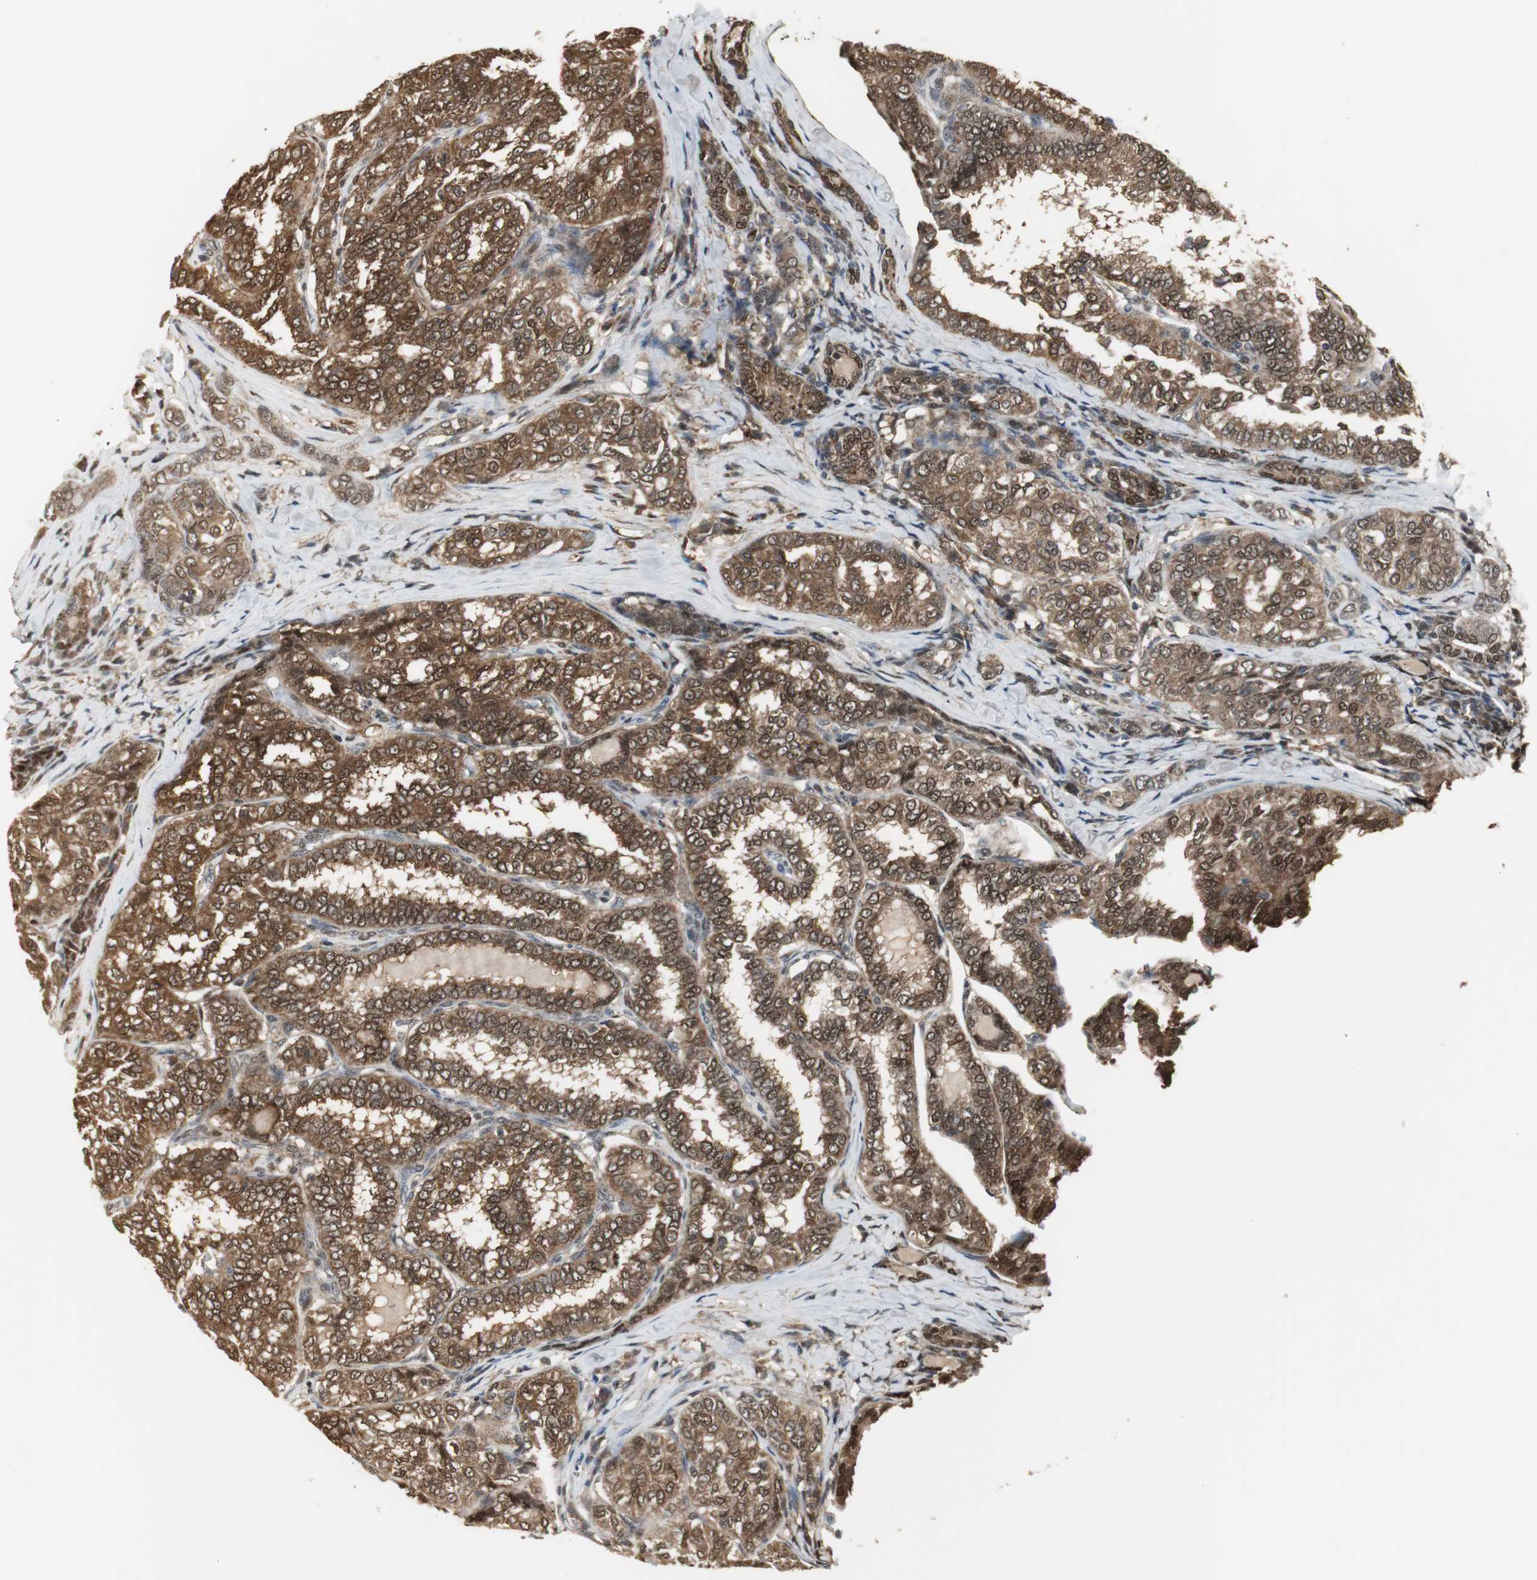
{"staining": {"intensity": "strong", "quantity": ">75%", "location": "cytoplasmic/membranous,nuclear"}, "tissue": "thyroid cancer", "cell_type": "Tumor cells", "image_type": "cancer", "snomed": [{"axis": "morphology", "description": "Papillary adenocarcinoma, NOS"}, {"axis": "topography", "description": "Thyroid gland"}], "caption": "Immunohistochemistry (IHC) (DAB (3,3'-diaminobenzidine)) staining of human thyroid cancer (papillary adenocarcinoma) reveals strong cytoplasmic/membranous and nuclear protein expression in about >75% of tumor cells.", "gene": "PLIN3", "patient": {"sex": "female", "age": 30}}